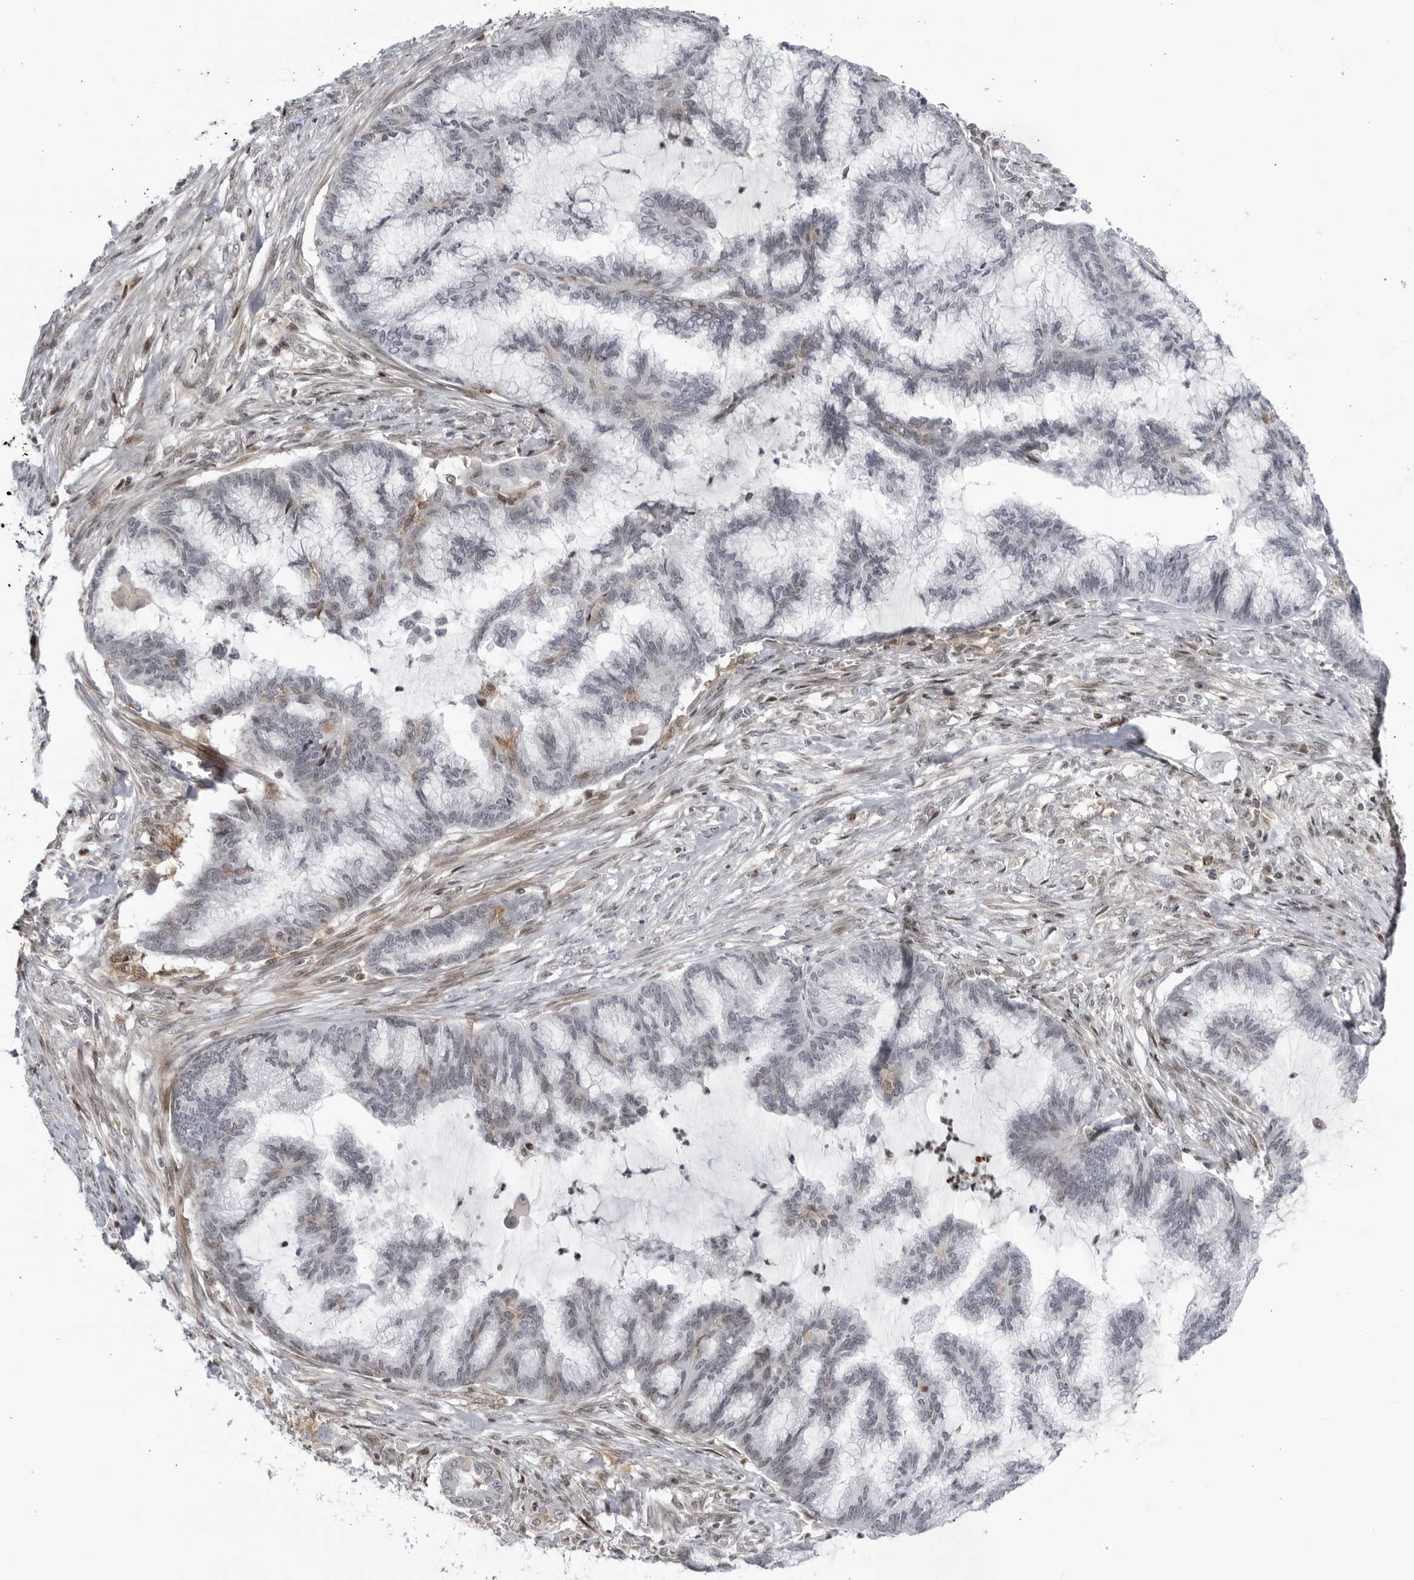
{"staining": {"intensity": "negative", "quantity": "none", "location": "none"}, "tissue": "endometrial cancer", "cell_type": "Tumor cells", "image_type": "cancer", "snomed": [{"axis": "morphology", "description": "Adenocarcinoma, NOS"}, {"axis": "topography", "description": "Endometrium"}], "caption": "High magnification brightfield microscopy of endometrial cancer stained with DAB (brown) and counterstained with hematoxylin (blue): tumor cells show no significant positivity.", "gene": "DTL", "patient": {"sex": "female", "age": 86}}